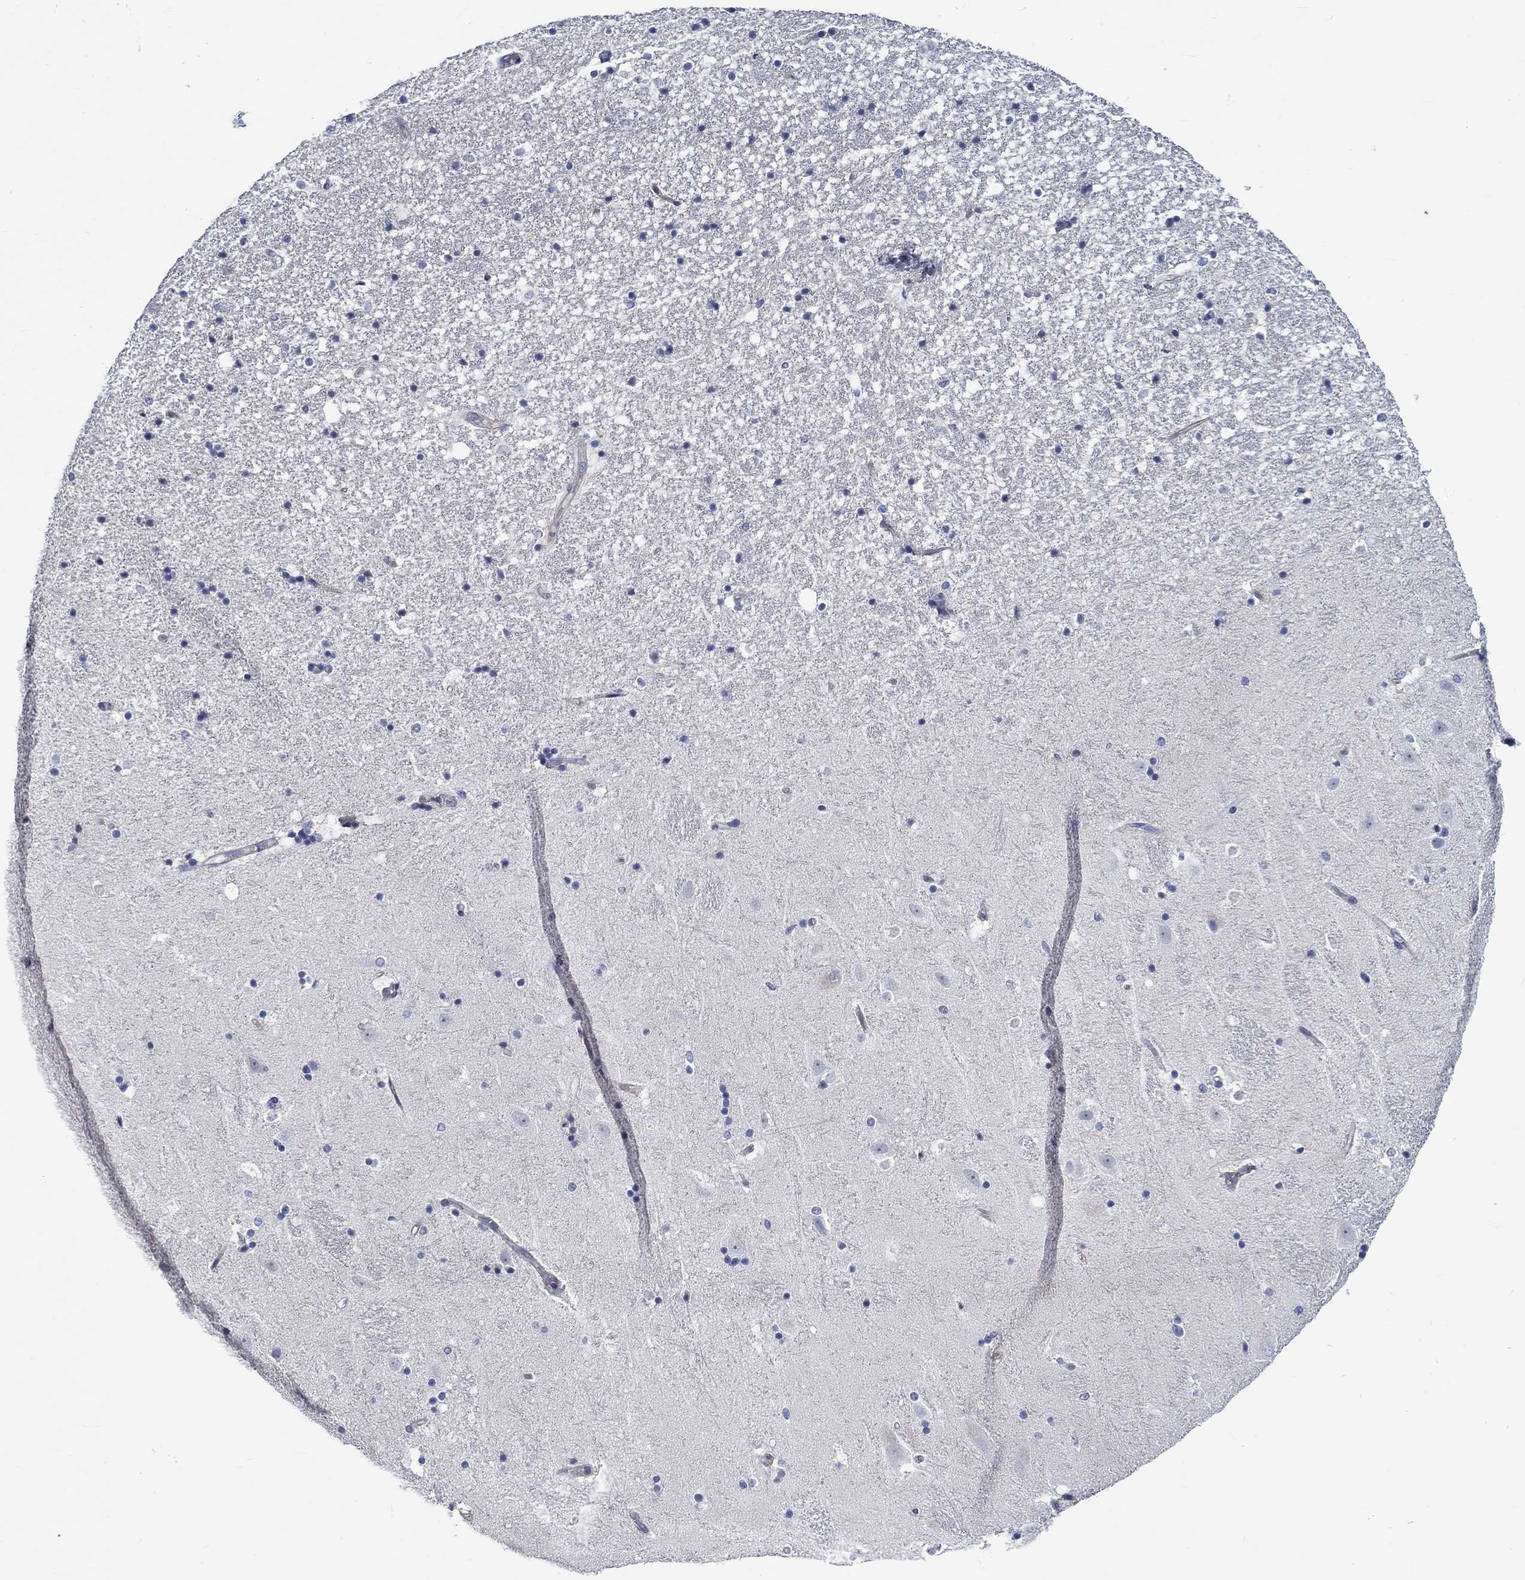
{"staining": {"intensity": "negative", "quantity": "none", "location": "none"}, "tissue": "hippocampus", "cell_type": "Glial cells", "image_type": "normal", "snomed": [{"axis": "morphology", "description": "Normal tissue, NOS"}, {"axis": "topography", "description": "Hippocampus"}], "caption": "Immunohistochemistry (IHC) of benign hippocampus reveals no positivity in glial cells. Brightfield microscopy of immunohistochemistry stained with DAB (brown) and hematoxylin (blue), captured at high magnification.", "gene": "MYBPC1", "patient": {"sex": "male", "age": 49}}